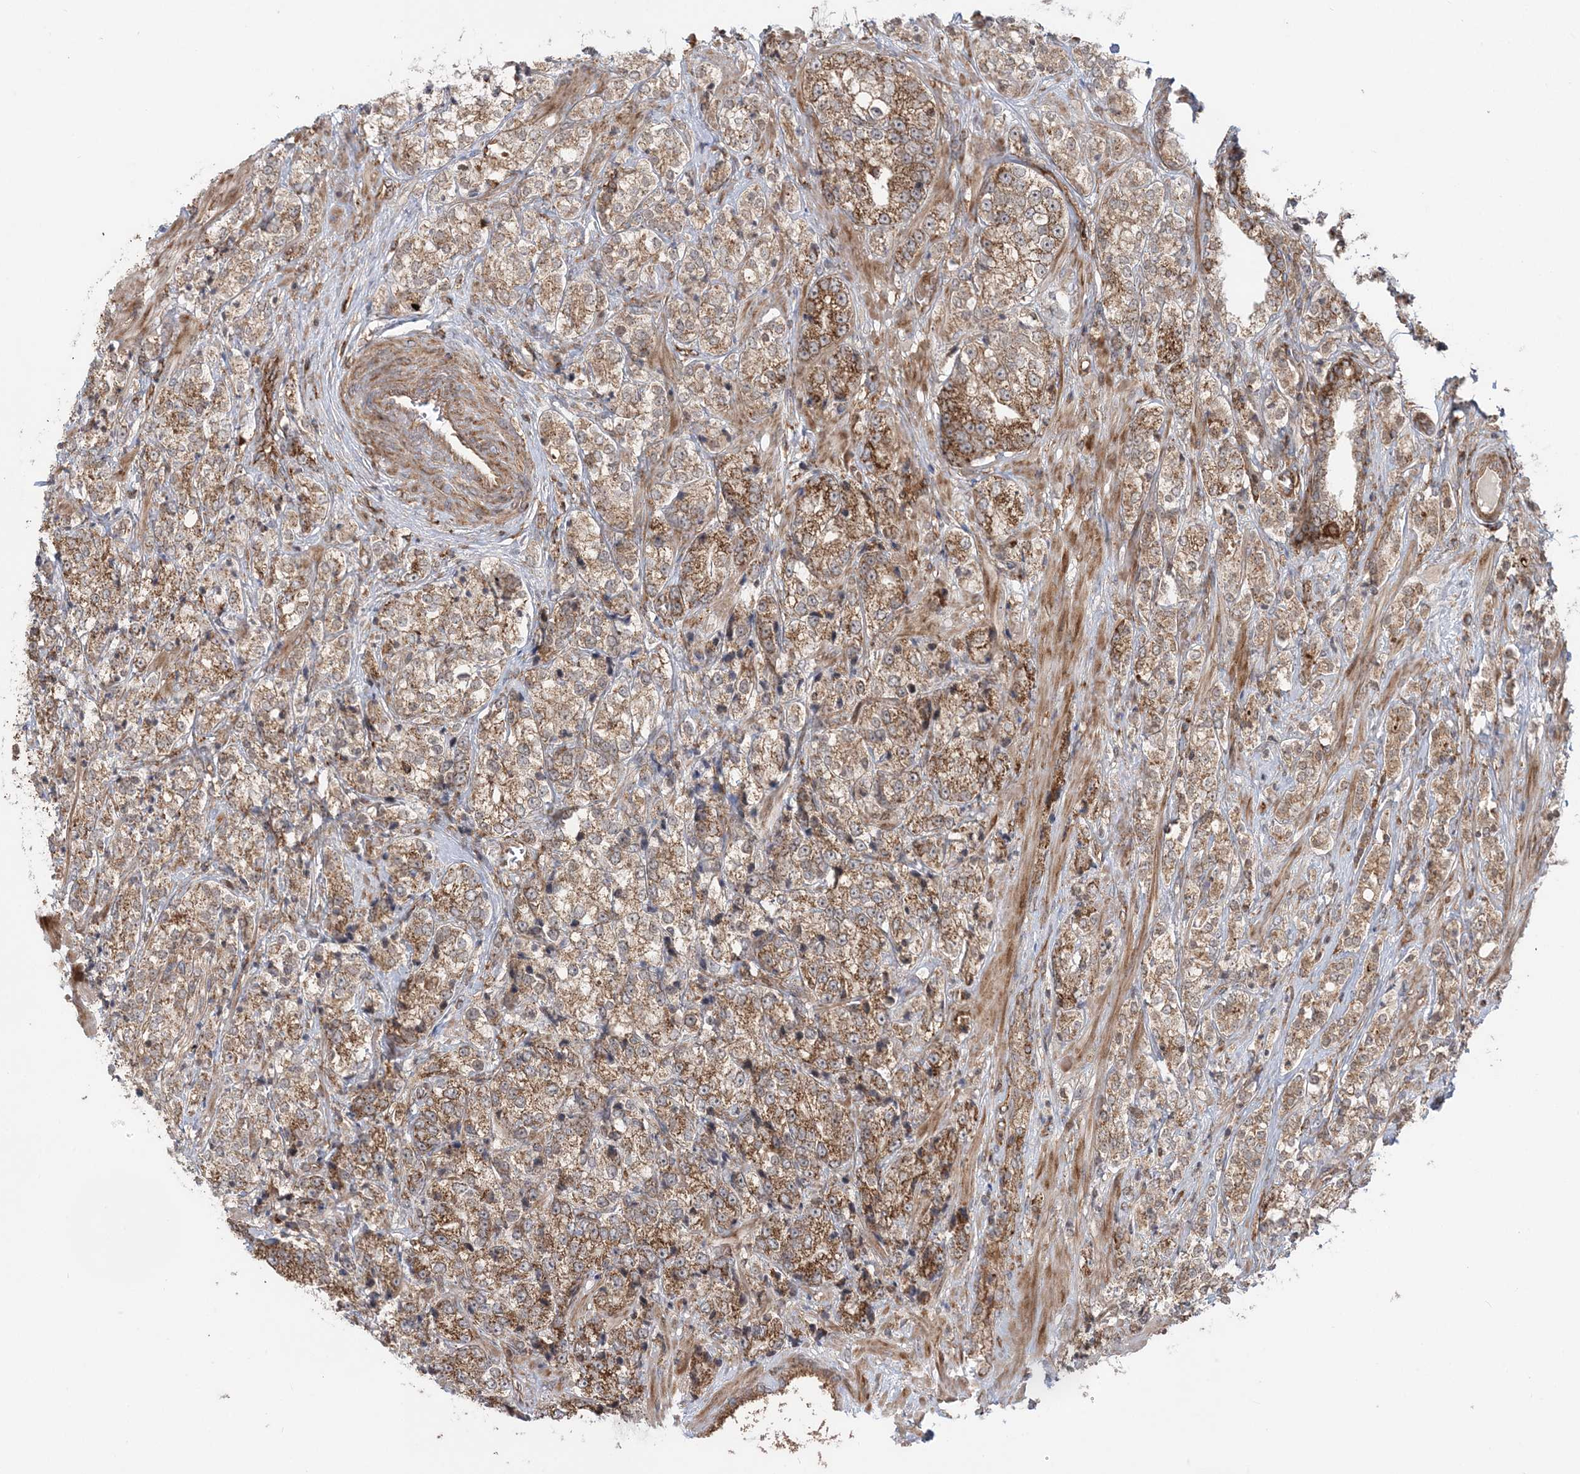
{"staining": {"intensity": "moderate", "quantity": ">75%", "location": "cytoplasmic/membranous"}, "tissue": "prostate cancer", "cell_type": "Tumor cells", "image_type": "cancer", "snomed": [{"axis": "morphology", "description": "Adenocarcinoma, High grade"}, {"axis": "topography", "description": "Prostate"}], "caption": "Adenocarcinoma (high-grade) (prostate) stained with immunohistochemistry (IHC) exhibits moderate cytoplasmic/membranous expression in approximately >75% of tumor cells.", "gene": "LRPPRC", "patient": {"sex": "male", "age": 69}}